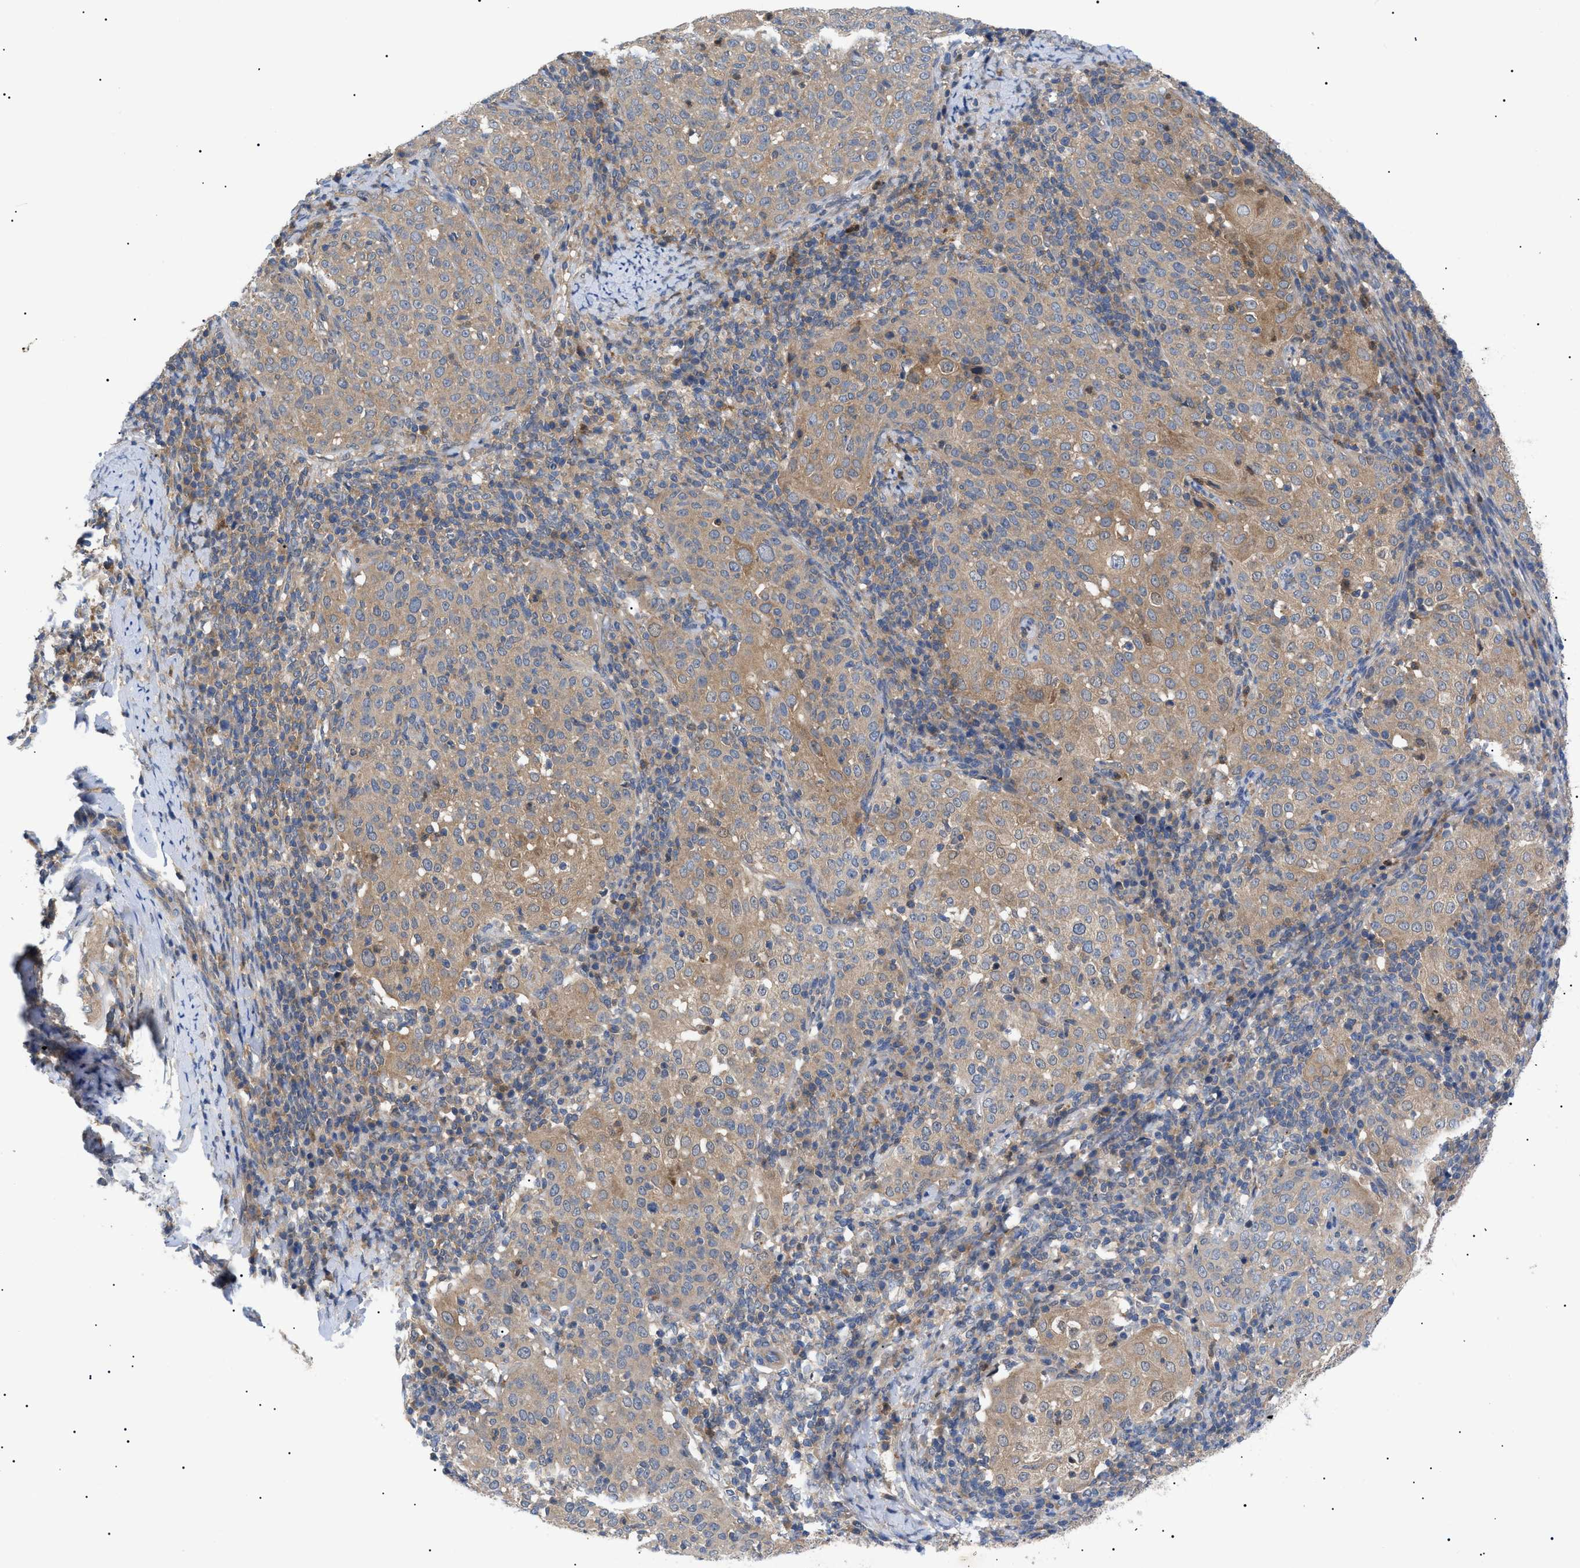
{"staining": {"intensity": "moderate", "quantity": "25%-75%", "location": "cytoplasmic/membranous"}, "tissue": "cervical cancer", "cell_type": "Tumor cells", "image_type": "cancer", "snomed": [{"axis": "morphology", "description": "Squamous cell carcinoma, NOS"}, {"axis": "topography", "description": "Cervix"}], "caption": "A brown stain labels moderate cytoplasmic/membranous expression of a protein in cervical squamous cell carcinoma tumor cells.", "gene": "RIPK1", "patient": {"sex": "female", "age": 51}}